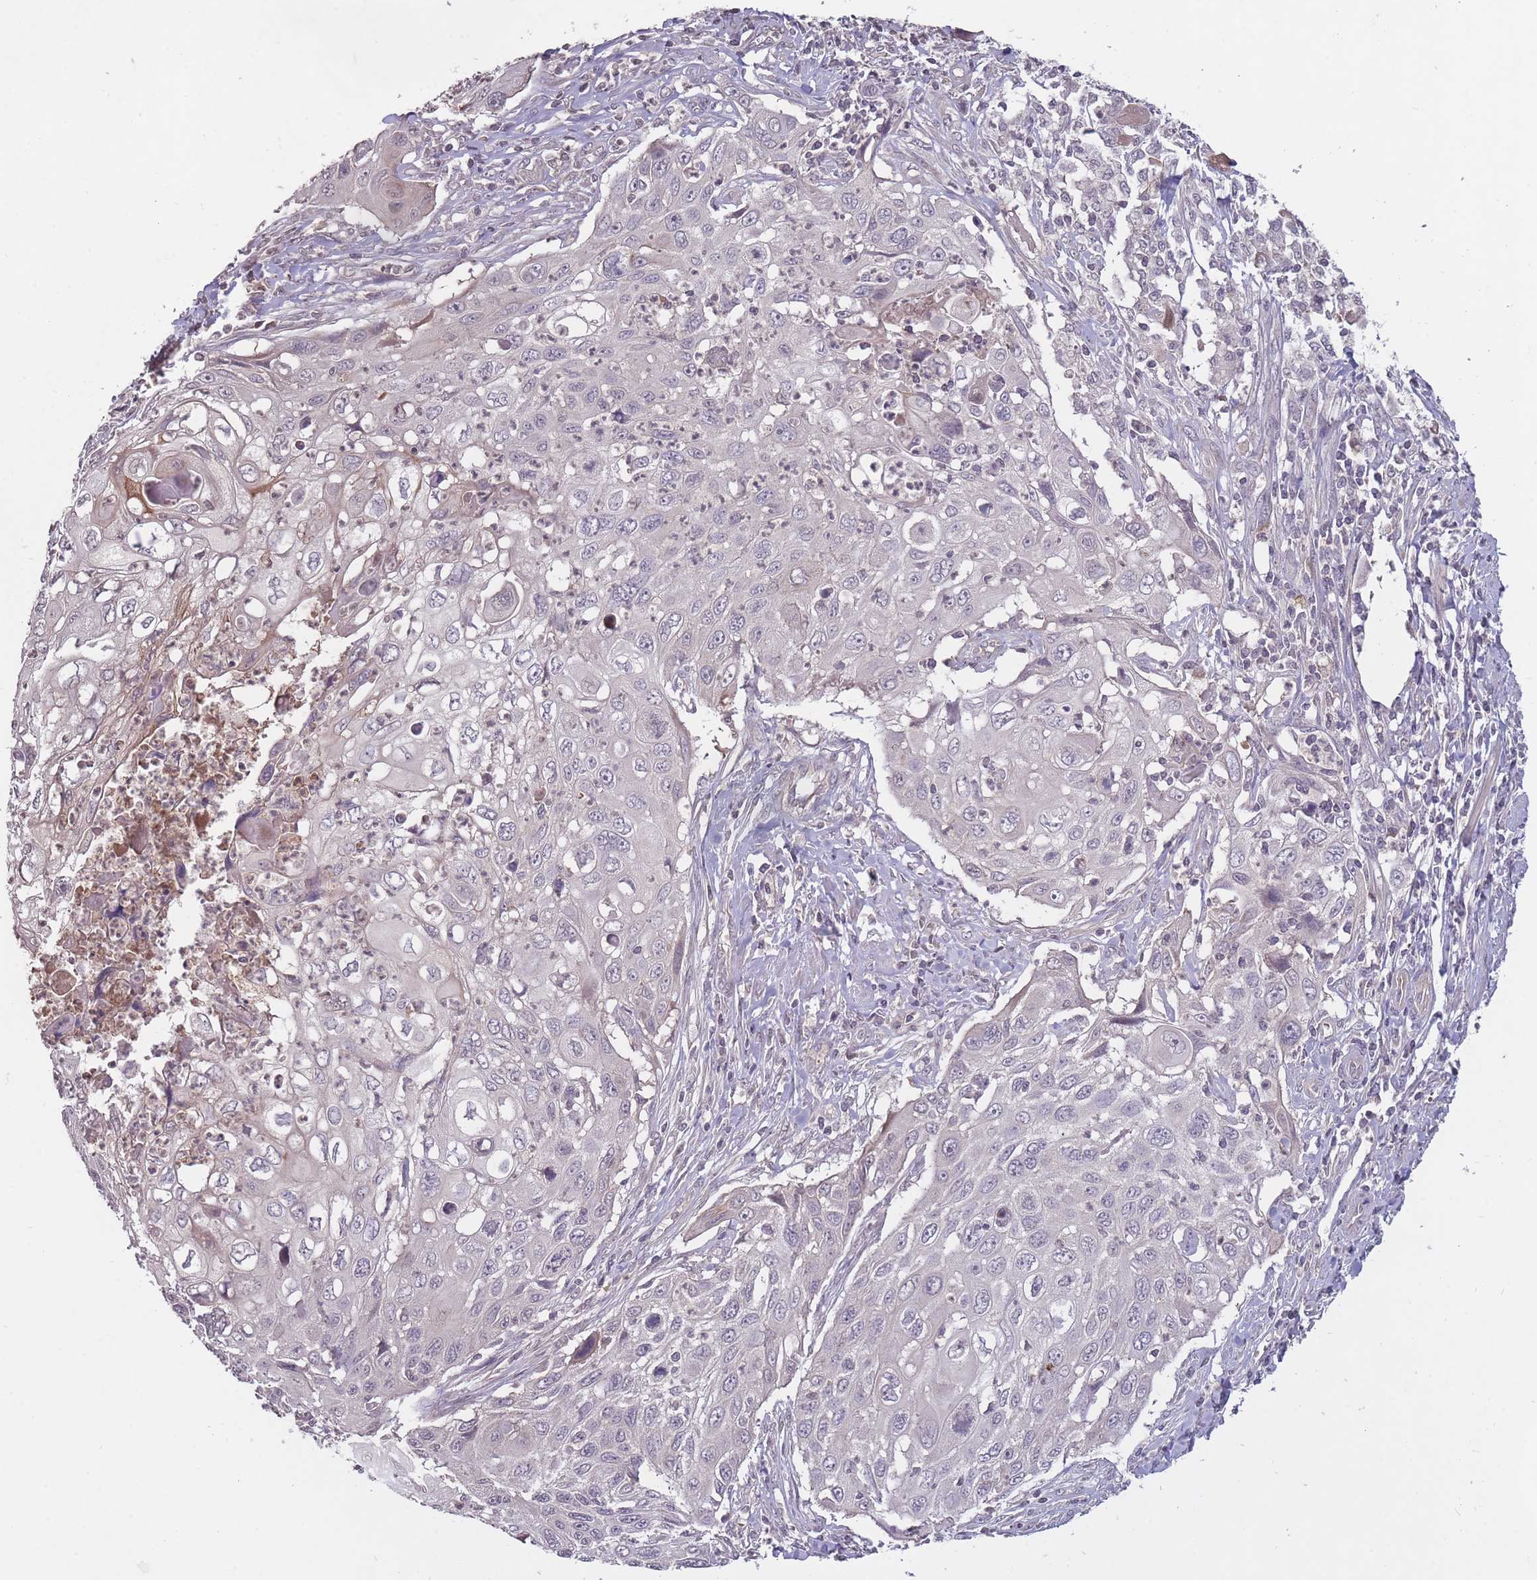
{"staining": {"intensity": "negative", "quantity": "none", "location": "none"}, "tissue": "cervical cancer", "cell_type": "Tumor cells", "image_type": "cancer", "snomed": [{"axis": "morphology", "description": "Squamous cell carcinoma, NOS"}, {"axis": "topography", "description": "Cervix"}], "caption": "Squamous cell carcinoma (cervical) was stained to show a protein in brown. There is no significant positivity in tumor cells. (Immunohistochemistry, brightfield microscopy, high magnification).", "gene": "ADCYAP1R1", "patient": {"sex": "female", "age": 70}}